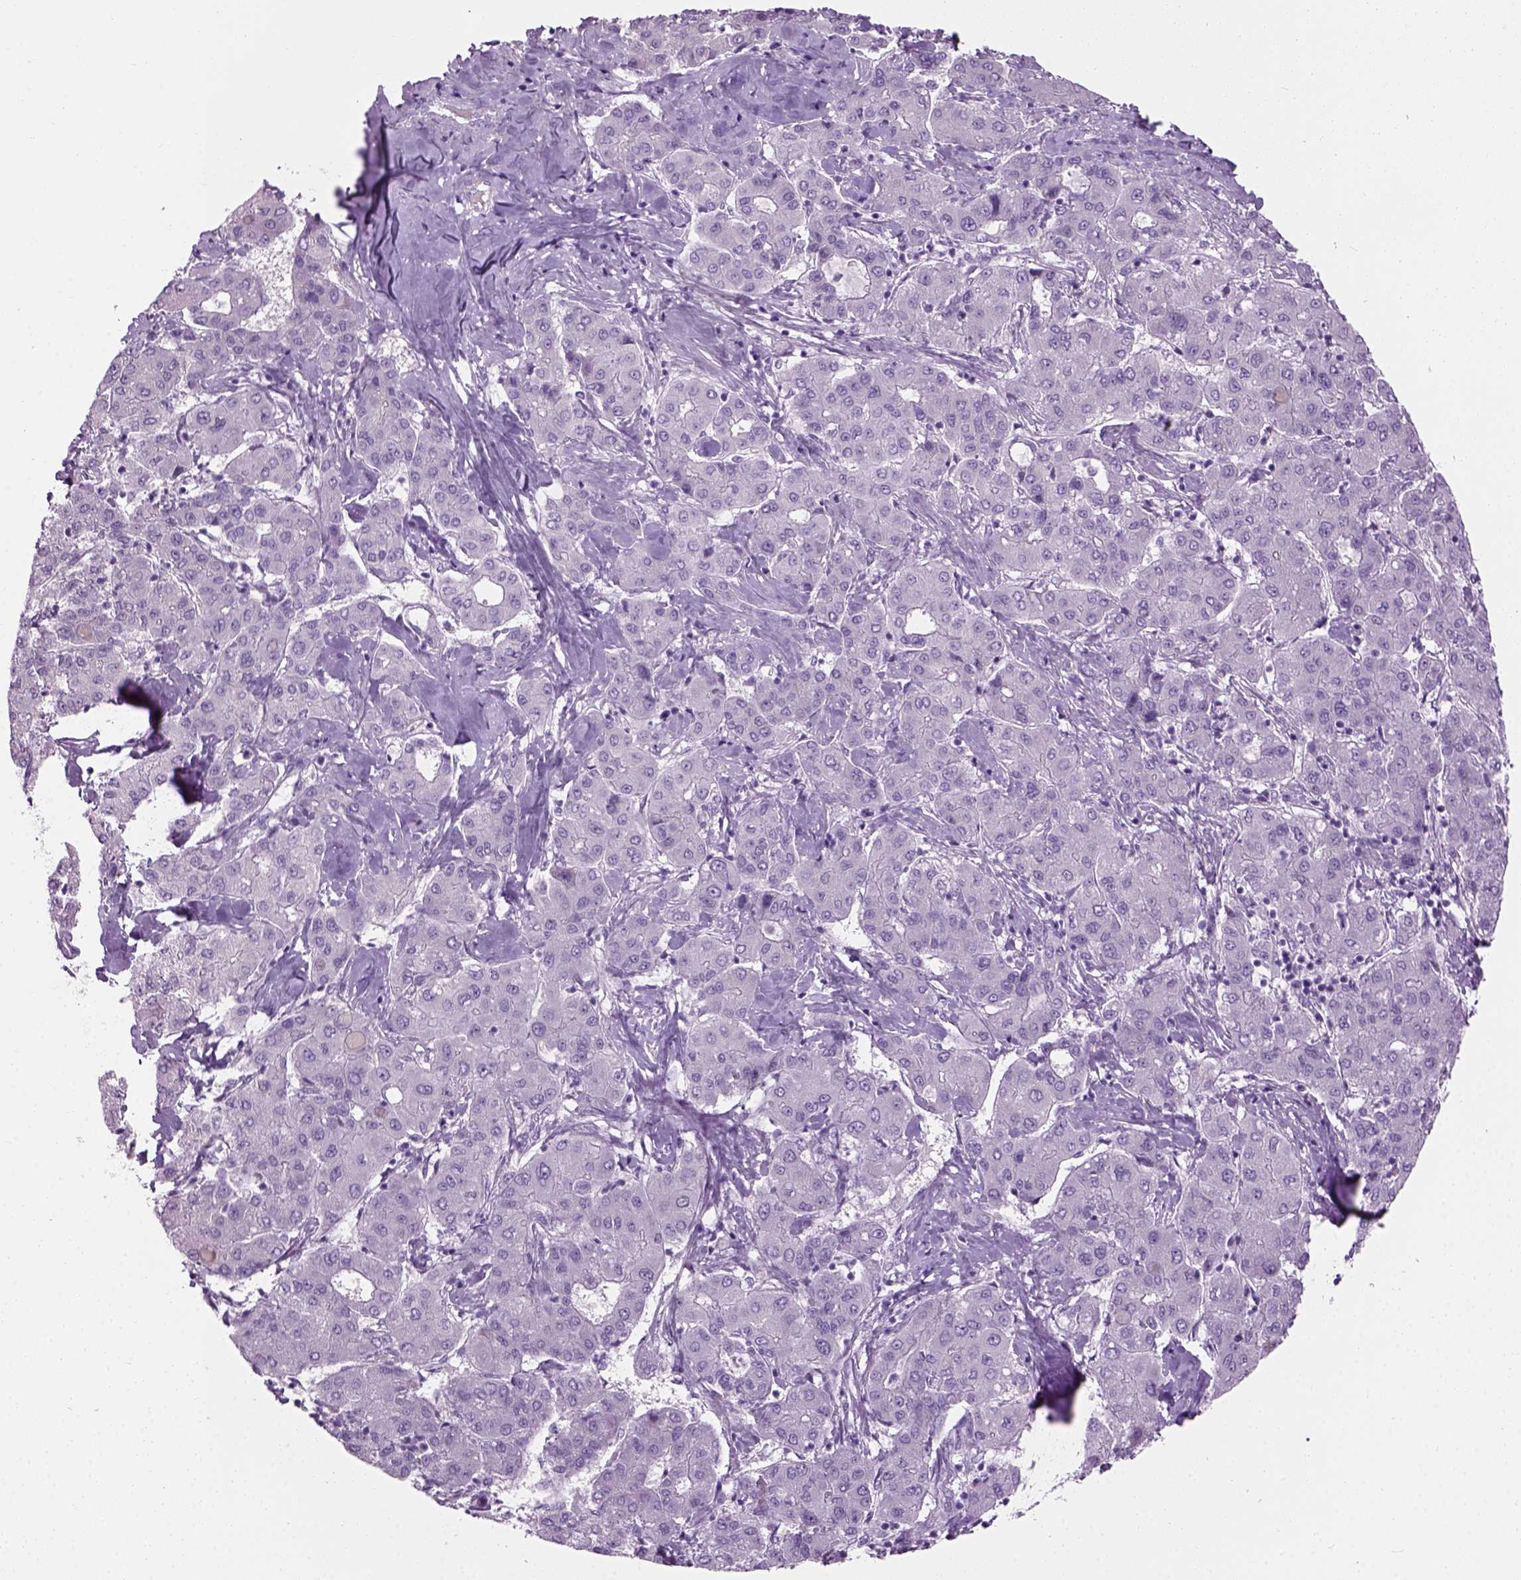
{"staining": {"intensity": "negative", "quantity": "none", "location": "none"}, "tissue": "liver cancer", "cell_type": "Tumor cells", "image_type": "cancer", "snomed": [{"axis": "morphology", "description": "Carcinoma, Hepatocellular, NOS"}, {"axis": "topography", "description": "Liver"}], "caption": "Immunohistochemical staining of hepatocellular carcinoma (liver) shows no significant staining in tumor cells.", "gene": "CIBAR2", "patient": {"sex": "male", "age": 65}}